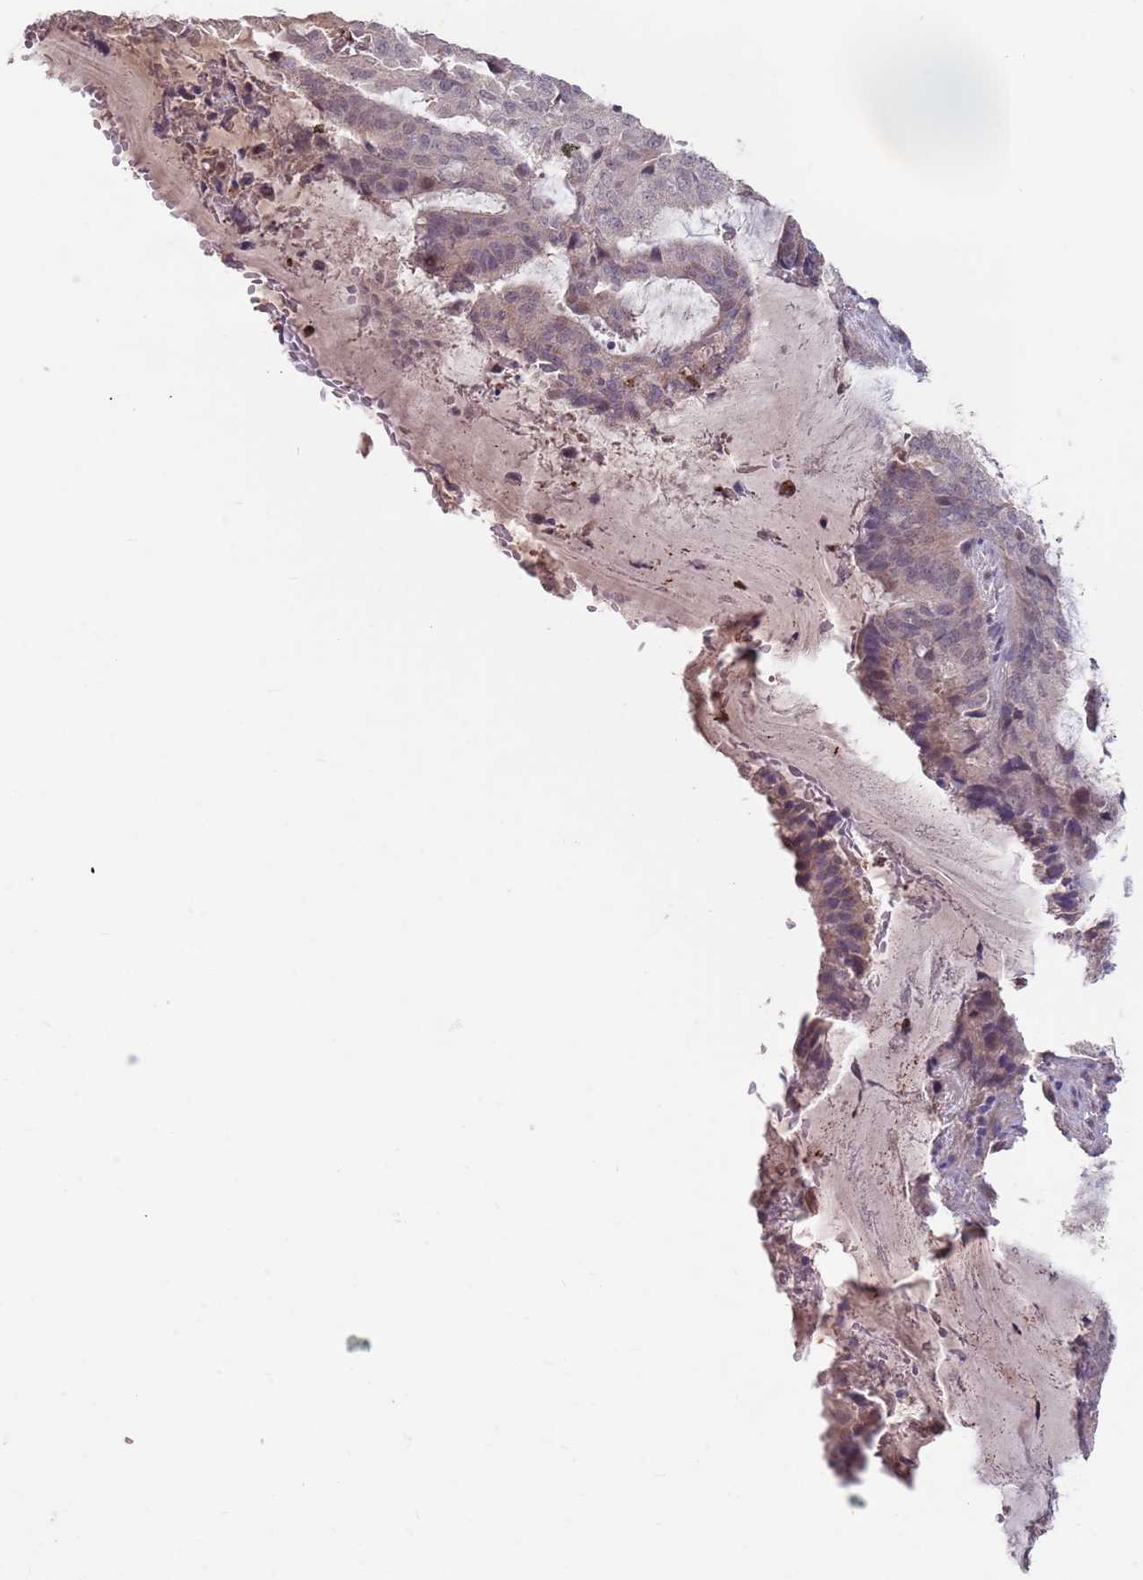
{"staining": {"intensity": "weak", "quantity": "<25%", "location": "cytoplasmic/membranous"}, "tissue": "endometrial cancer", "cell_type": "Tumor cells", "image_type": "cancer", "snomed": [{"axis": "morphology", "description": "Adenocarcinoma, NOS"}, {"axis": "topography", "description": "Endometrium"}], "caption": "Adenocarcinoma (endometrial) stained for a protein using immunohistochemistry (IHC) displays no expression tumor cells.", "gene": "MEI1", "patient": {"sex": "female", "age": 51}}